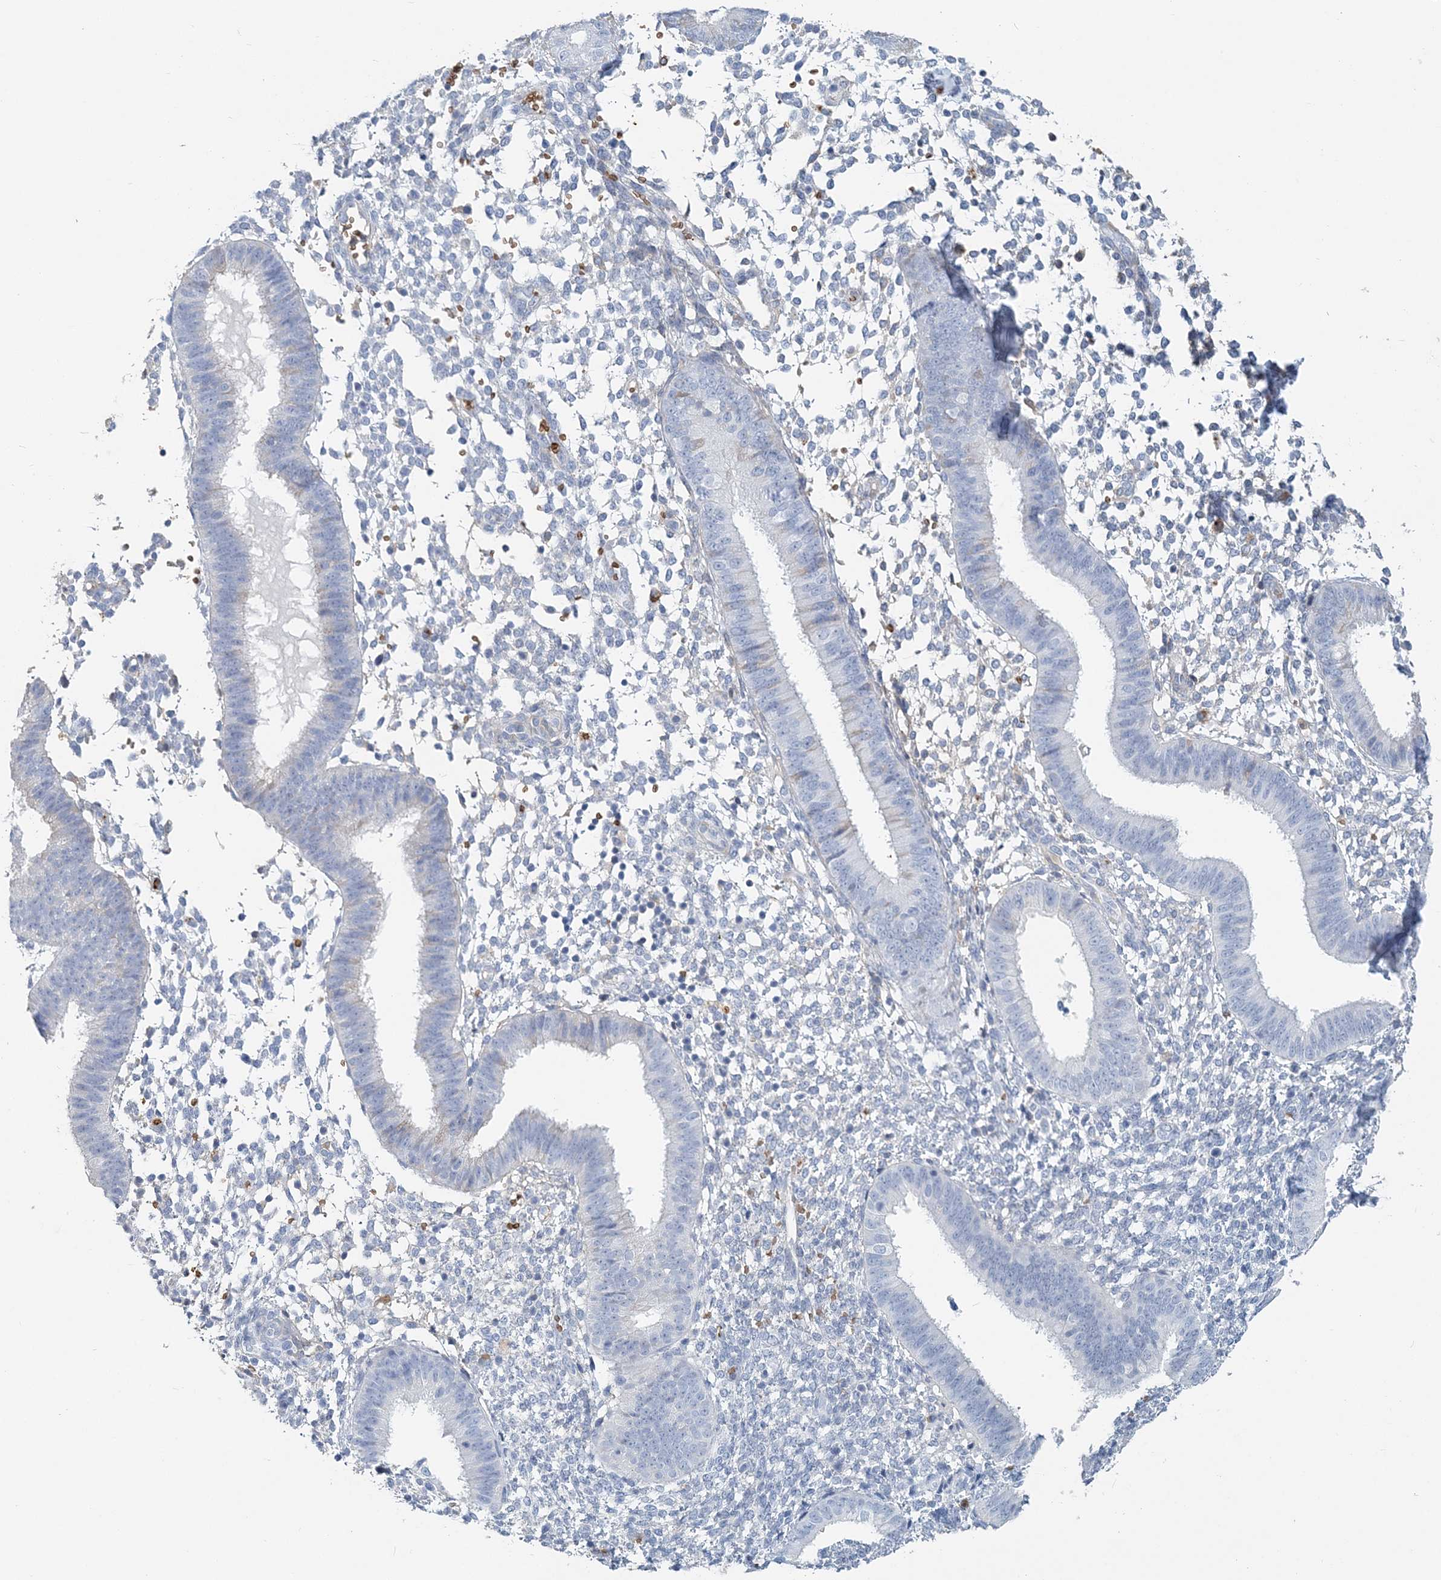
{"staining": {"intensity": "negative", "quantity": "none", "location": "none"}, "tissue": "endometrium", "cell_type": "Cells in endometrial stroma", "image_type": "normal", "snomed": [{"axis": "morphology", "description": "Normal tissue, NOS"}, {"axis": "topography", "description": "Uterus"}, {"axis": "topography", "description": "Endometrium"}], "caption": "Photomicrograph shows no significant protein staining in cells in endometrial stroma of benign endometrium.", "gene": "HBD", "patient": {"sex": "female", "age": 48}}